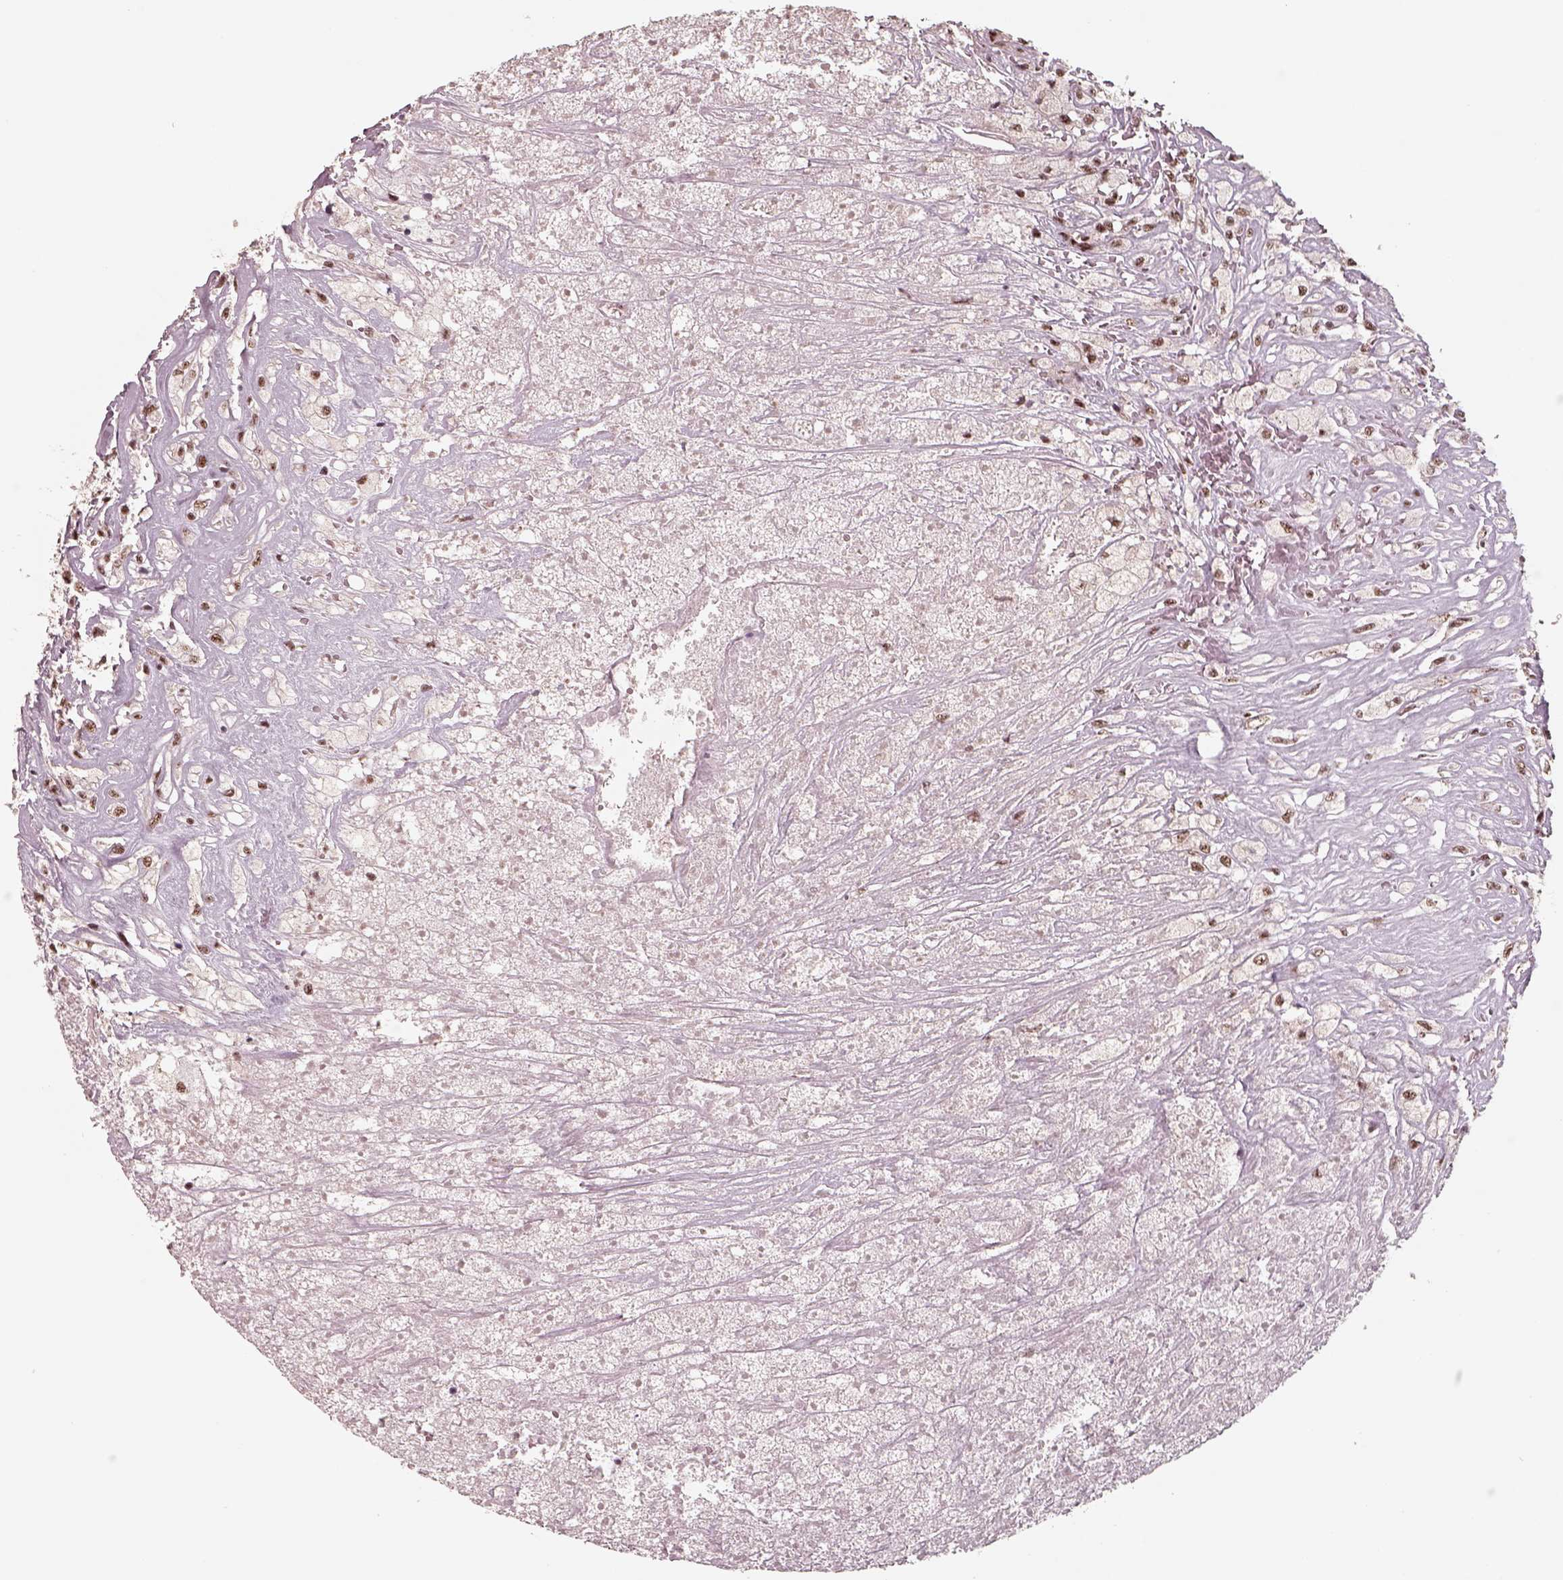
{"staining": {"intensity": "moderate", "quantity": ">75%", "location": "nuclear"}, "tissue": "testis cancer", "cell_type": "Tumor cells", "image_type": "cancer", "snomed": [{"axis": "morphology", "description": "Necrosis, NOS"}, {"axis": "morphology", "description": "Carcinoma, Embryonal, NOS"}, {"axis": "topography", "description": "Testis"}], "caption": "An image of embryonal carcinoma (testis) stained for a protein demonstrates moderate nuclear brown staining in tumor cells.", "gene": "ATXN7L3", "patient": {"sex": "male", "age": 19}}